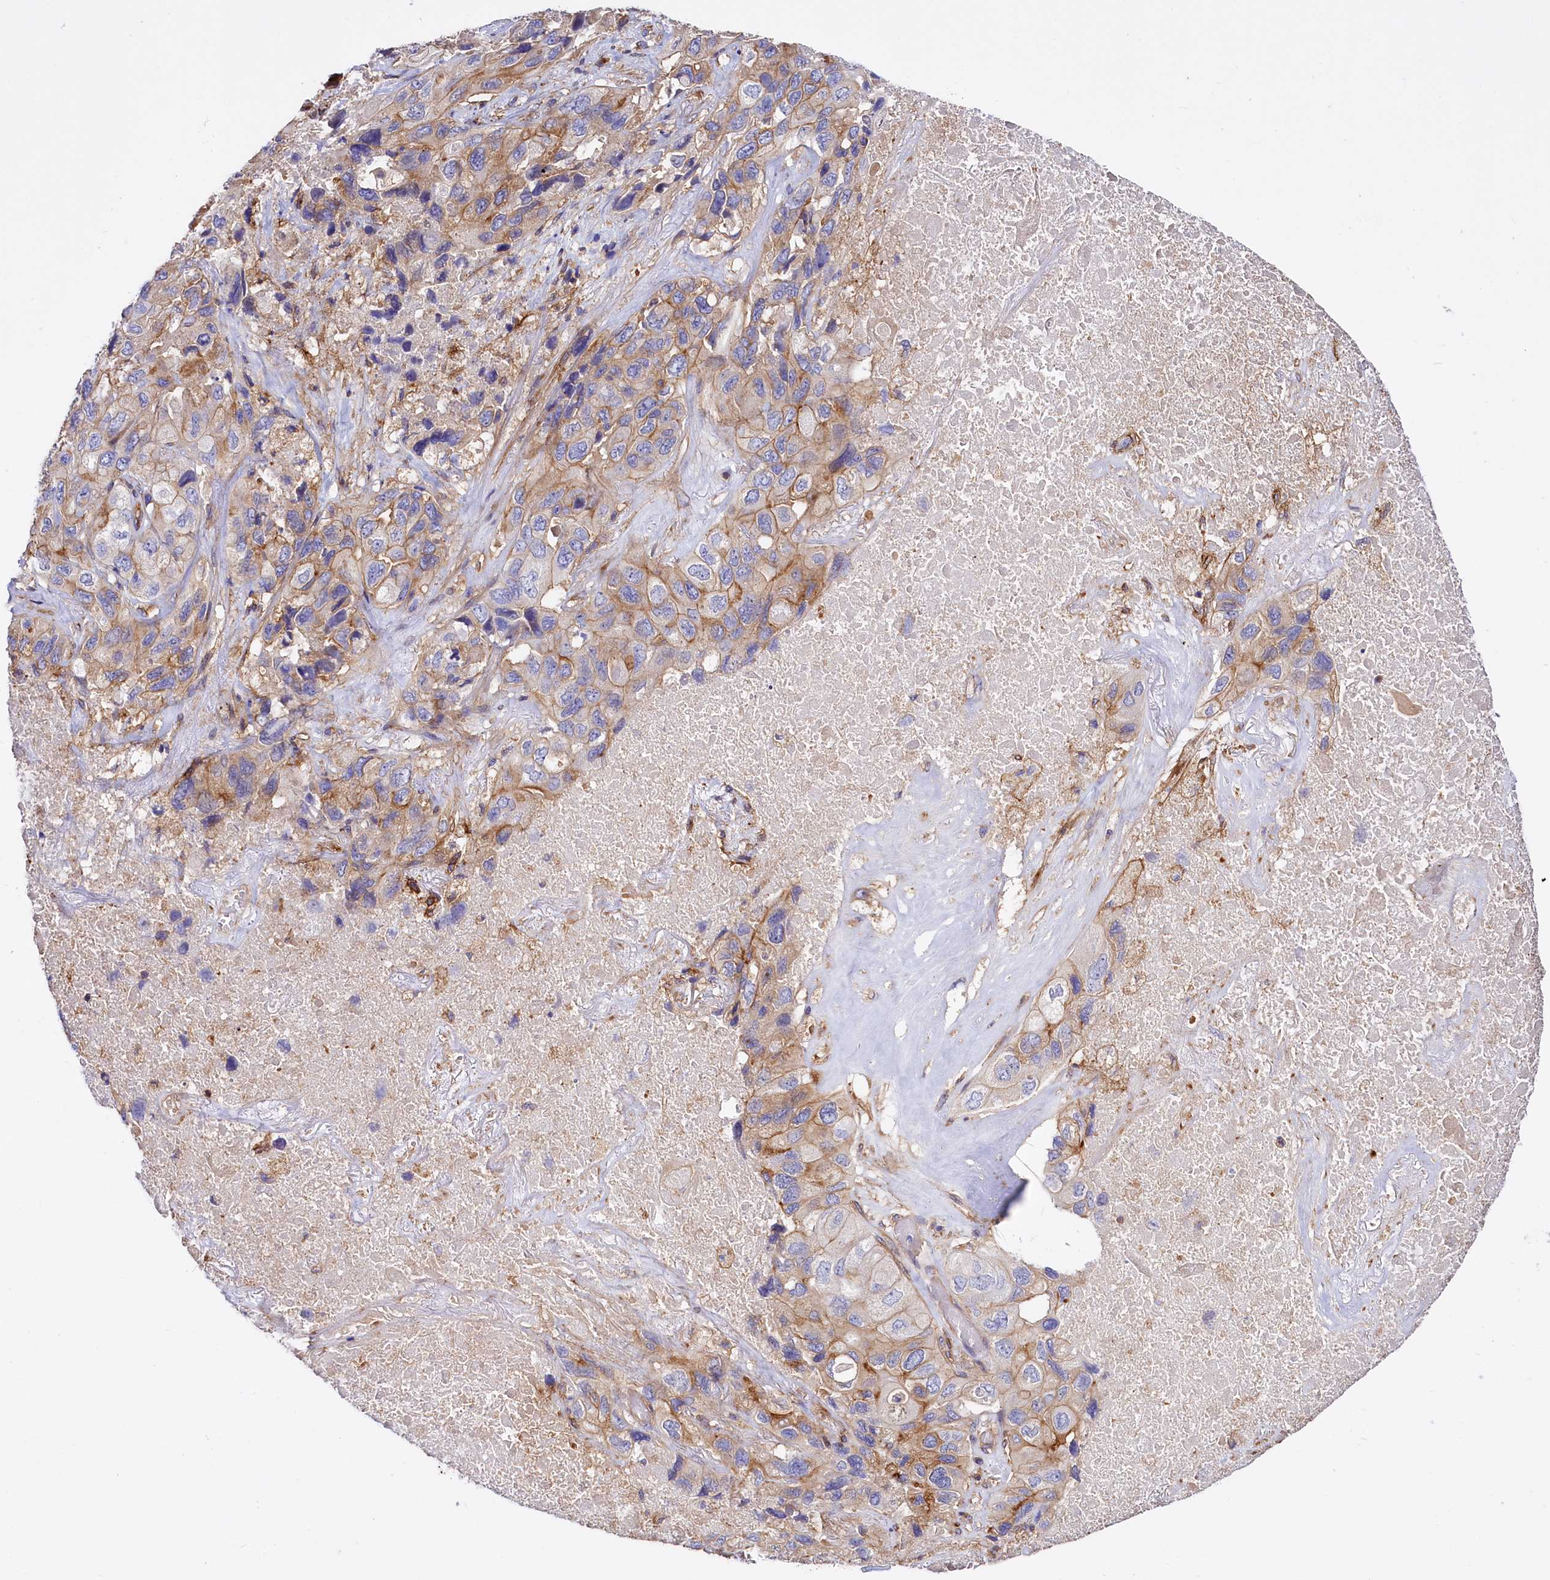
{"staining": {"intensity": "moderate", "quantity": "25%-75%", "location": "cytoplasmic/membranous"}, "tissue": "lung cancer", "cell_type": "Tumor cells", "image_type": "cancer", "snomed": [{"axis": "morphology", "description": "Squamous cell carcinoma, NOS"}, {"axis": "topography", "description": "Lung"}], "caption": "High-power microscopy captured an immunohistochemistry (IHC) micrograph of squamous cell carcinoma (lung), revealing moderate cytoplasmic/membranous expression in approximately 25%-75% of tumor cells.", "gene": "ANO6", "patient": {"sex": "female", "age": 73}}